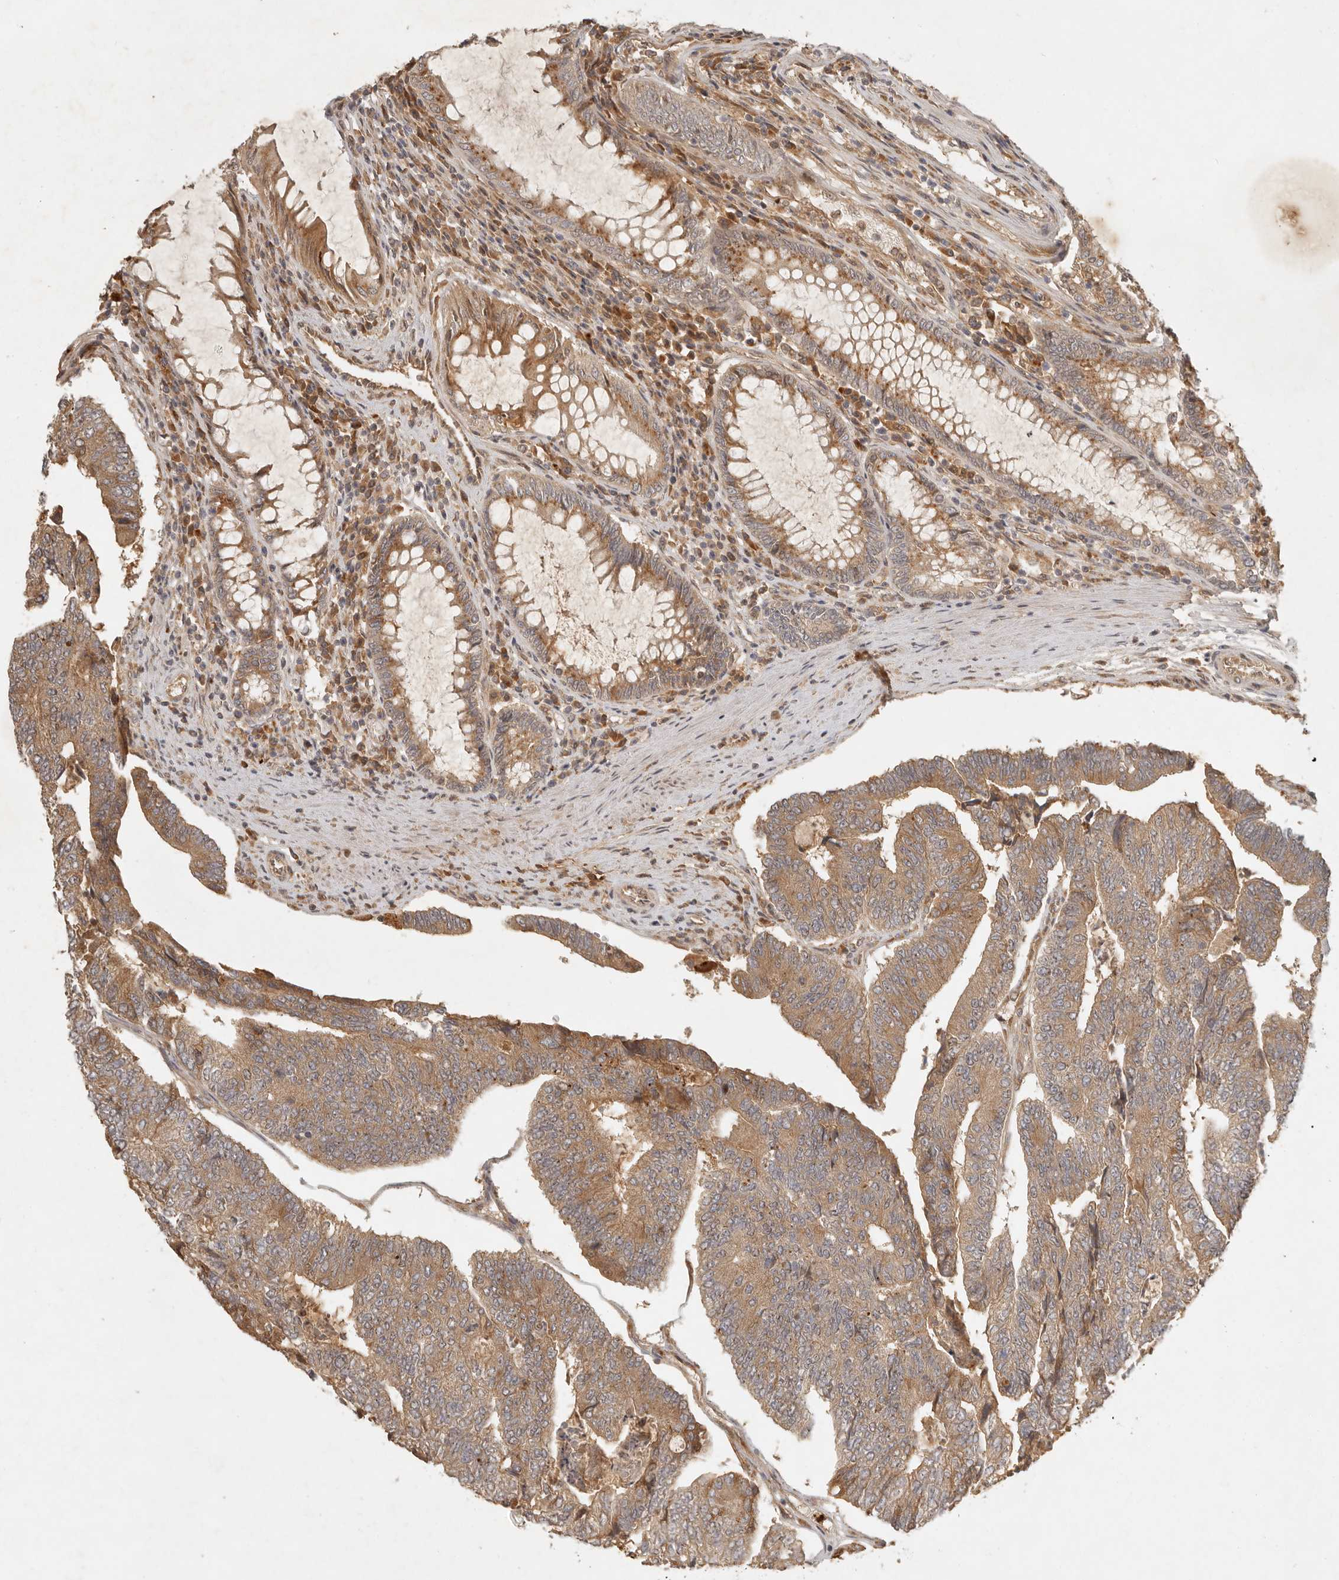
{"staining": {"intensity": "moderate", "quantity": ">75%", "location": "cytoplasmic/membranous"}, "tissue": "colorectal cancer", "cell_type": "Tumor cells", "image_type": "cancer", "snomed": [{"axis": "morphology", "description": "Adenocarcinoma, NOS"}, {"axis": "topography", "description": "Colon"}], "caption": "Immunohistochemistry staining of adenocarcinoma (colorectal), which reveals medium levels of moderate cytoplasmic/membranous expression in about >75% of tumor cells indicating moderate cytoplasmic/membranous protein staining. The staining was performed using DAB (brown) for protein detection and nuclei were counterstained in hematoxylin (blue).", "gene": "ANKRD61", "patient": {"sex": "female", "age": 67}}